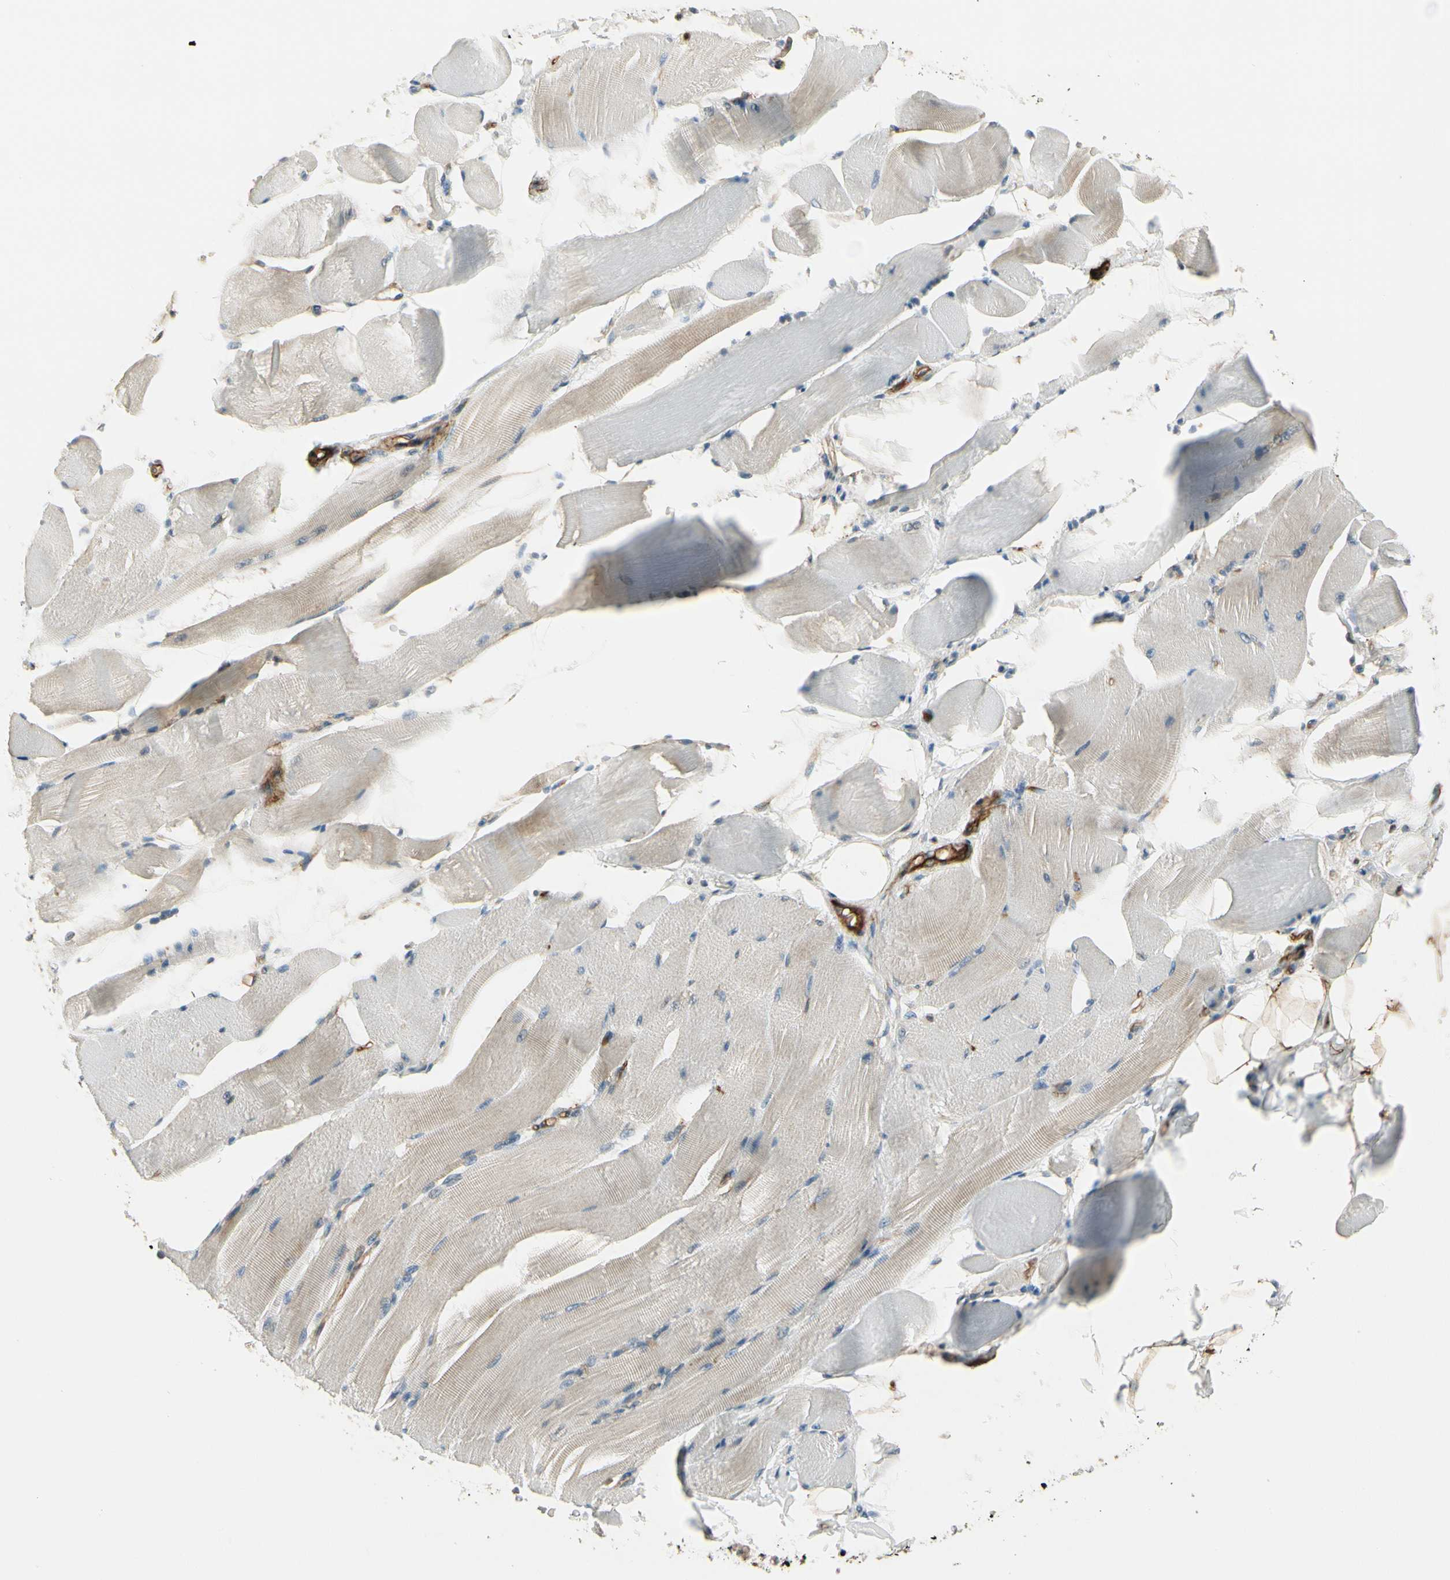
{"staining": {"intensity": "weak", "quantity": "<25%", "location": "cytoplasmic/membranous"}, "tissue": "skeletal muscle", "cell_type": "Myocytes", "image_type": "normal", "snomed": [{"axis": "morphology", "description": "Normal tissue, NOS"}, {"axis": "topography", "description": "Skeletal muscle"}, {"axis": "topography", "description": "Peripheral nerve tissue"}], "caption": "DAB immunohistochemical staining of benign skeletal muscle displays no significant positivity in myocytes.", "gene": "MCAM", "patient": {"sex": "female", "age": 84}}